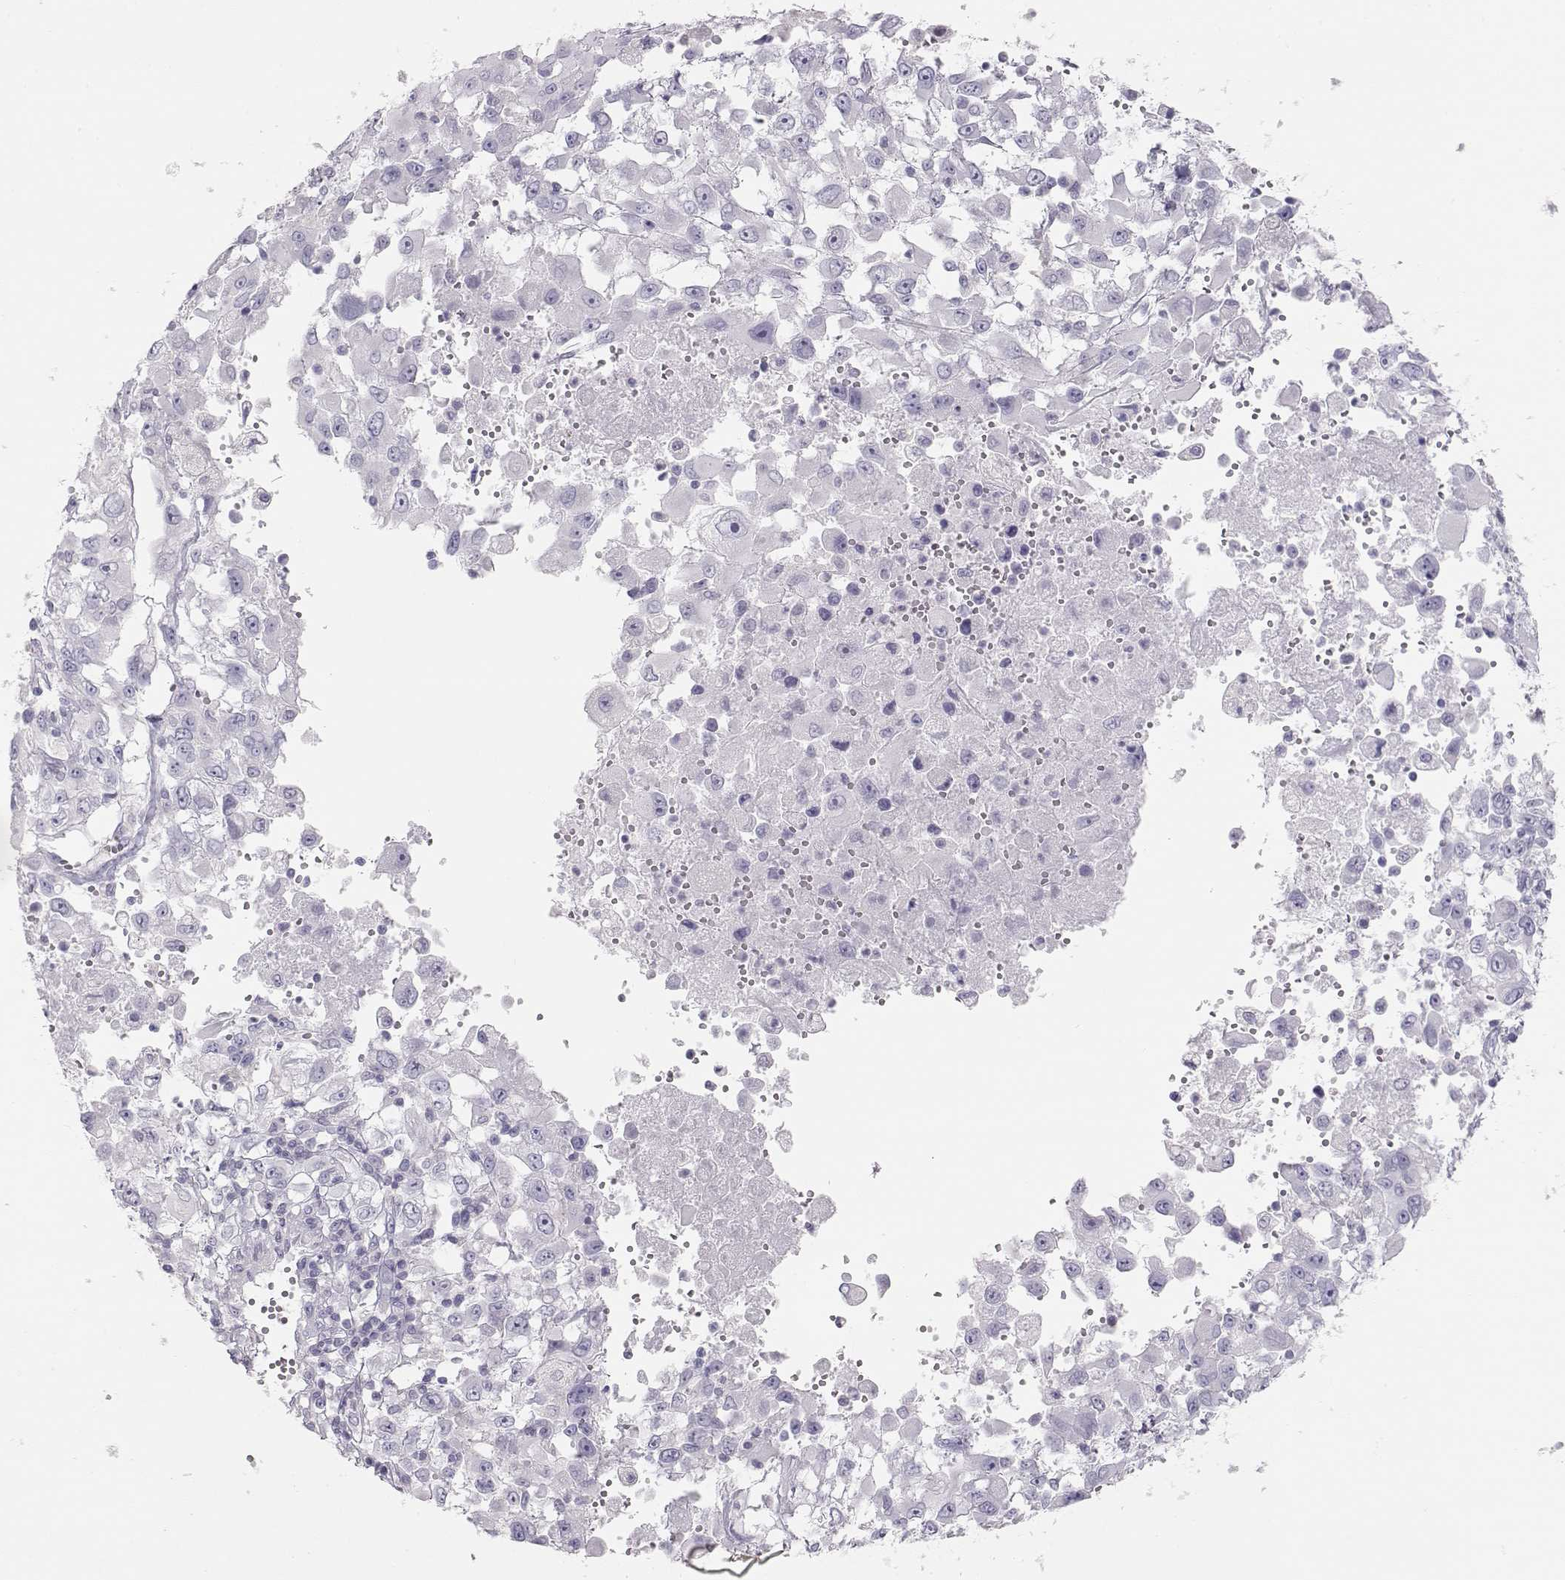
{"staining": {"intensity": "negative", "quantity": "none", "location": "none"}, "tissue": "melanoma", "cell_type": "Tumor cells", "image_type": "cancer", "snomed": [{"axis": "morphology", "description": "Malignant melanoma, Metastatic site"}, {"axis": "topography", "description": "Soft tissue"}], "caption": "Melanoma was stained to show a protein in brown. There is no significant staining in tumor cells.", "gene": "LEPR", "patient": {"sex": "male", "age": 50}}